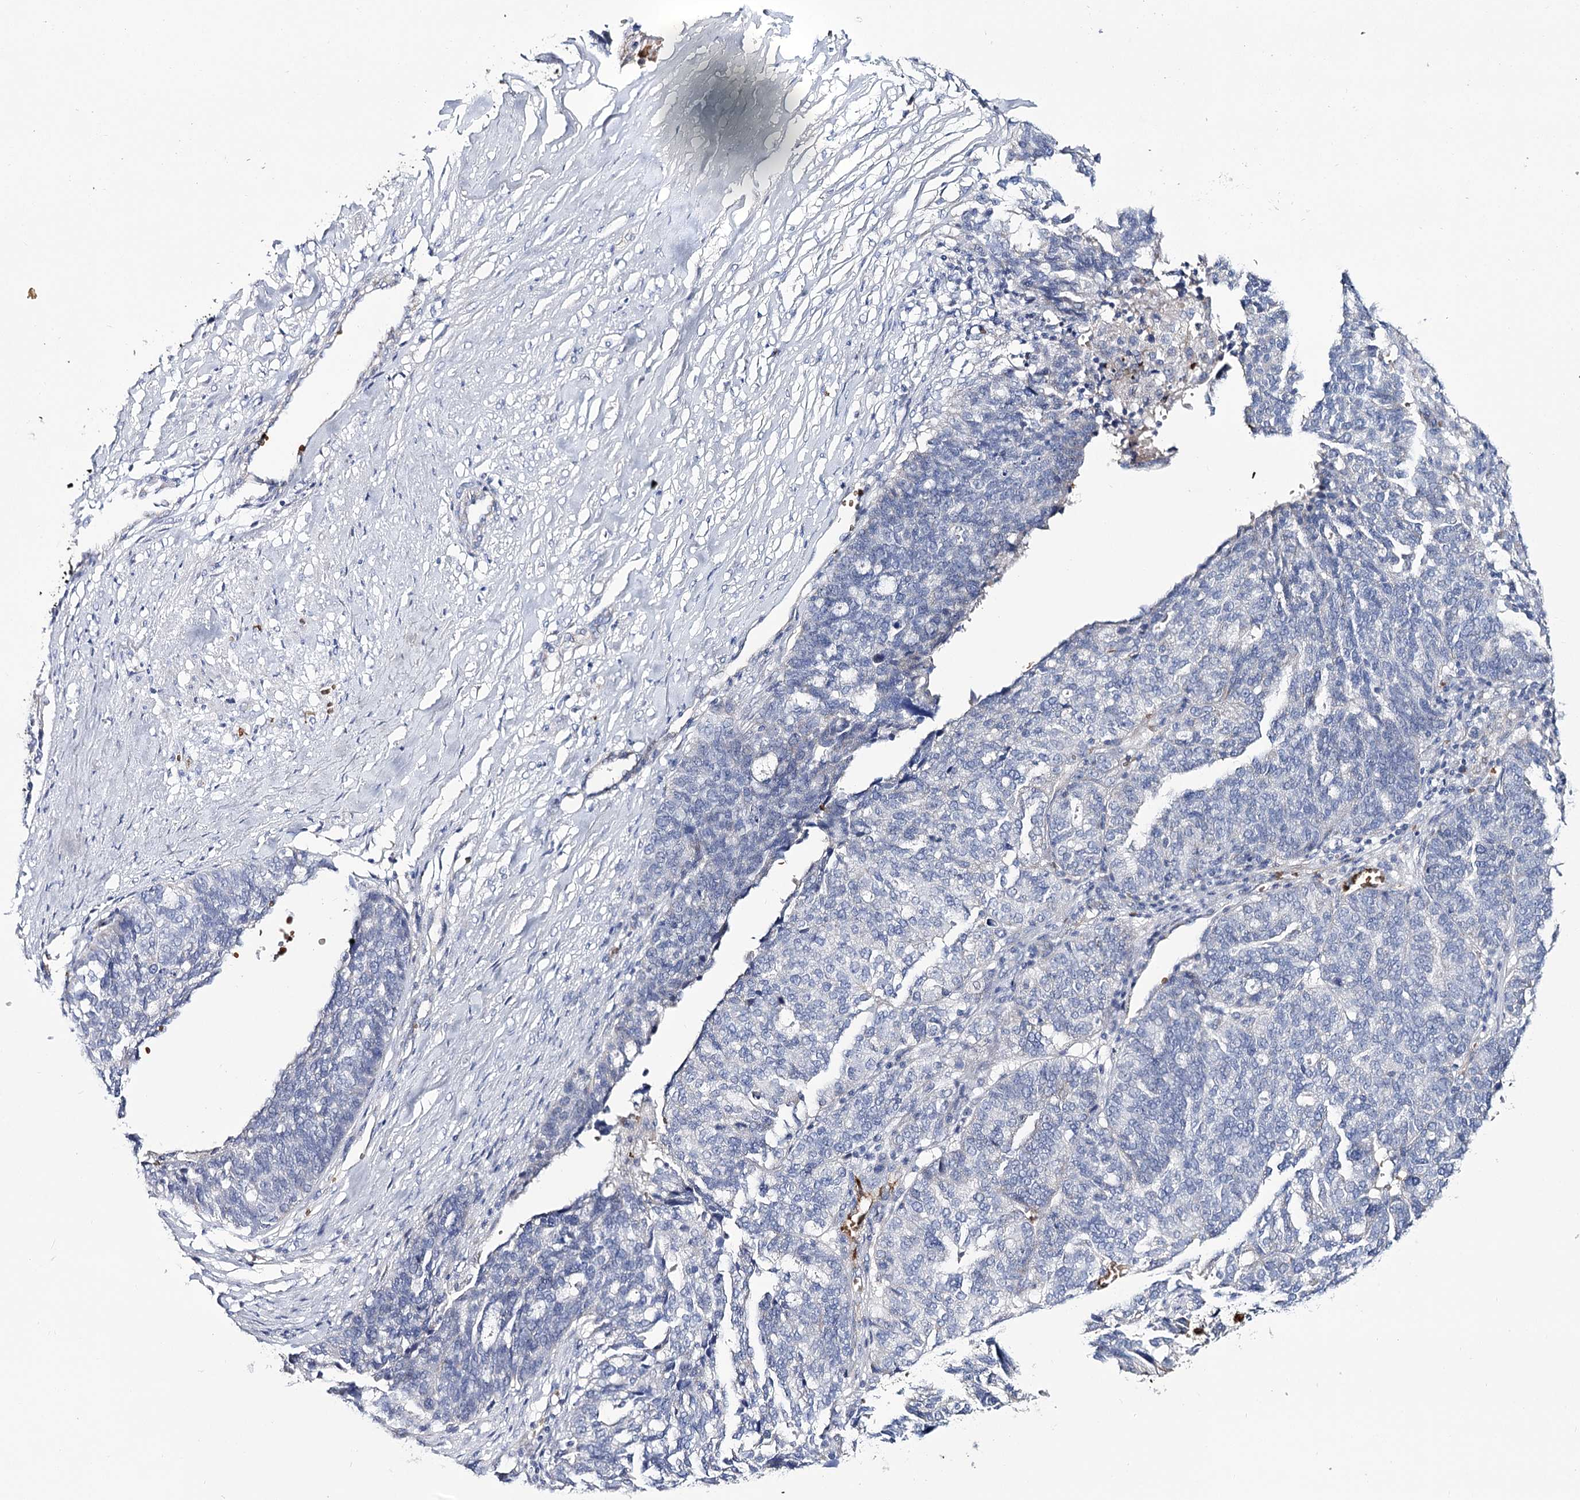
{"staining": {"intensity": "negative", "quantity": "none", "location": "none"}, "tissue": "ovarian cancer", "cell_type": "Tumor cells", "image_type": "cancer", "snomed": [{"axis": "morphology", "description": "Cystadenocarcinoma, serous, NOS"}, {"axis": "topography", "description": "Ovary"}], "caption": "An IHC photomicrograph of ovarian cancer (serous cystadenocarcinoma) is shown. There is no staining in tumor cells of ovarian cancer (serous cystadenocarcinoma). (DAB (3,3'-diaminobenzidine) IHC visualized using brightfield microscopy, high magnification).", "gene": "GBF1", "patient": {"sex": "female", "age": 59}}